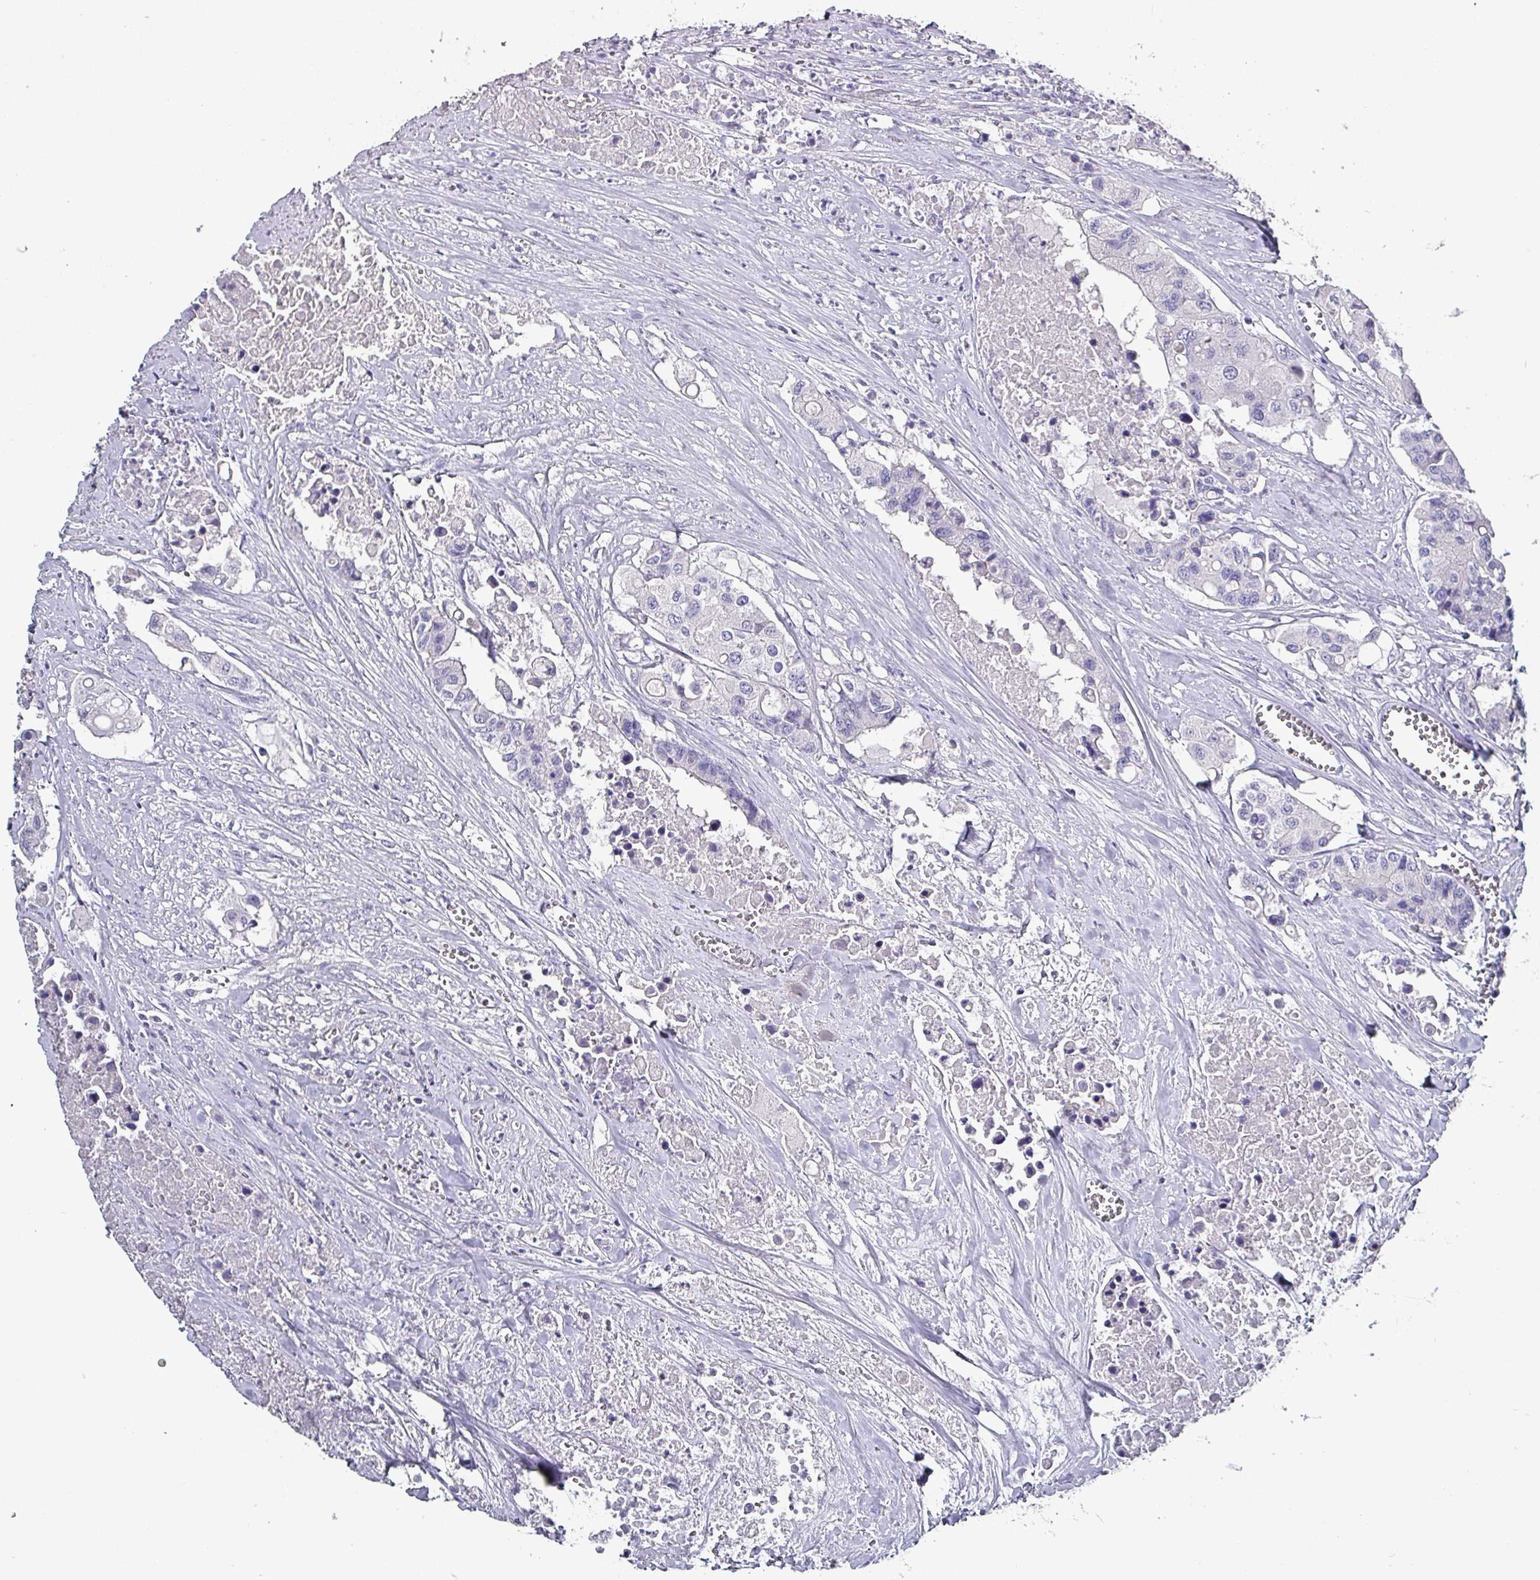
{"staining": {"intensity": "negative", "quantity": "none", "location": "none"}, "tissue": "colorectal cancer", "cell_type": "Tumor cells", "image_type": "cancer", "snomed": [{"axis": "morphology", "description": "Adenocarcinoma, NOS"}, {"axis": "topography", "description": "Colon"}], "caption": "Tumor cells show no significant protein staining in colorectal adenocarcinoma.", "gene": "INS-IGF2", "patient": {"sex": "male", "age": 77}}